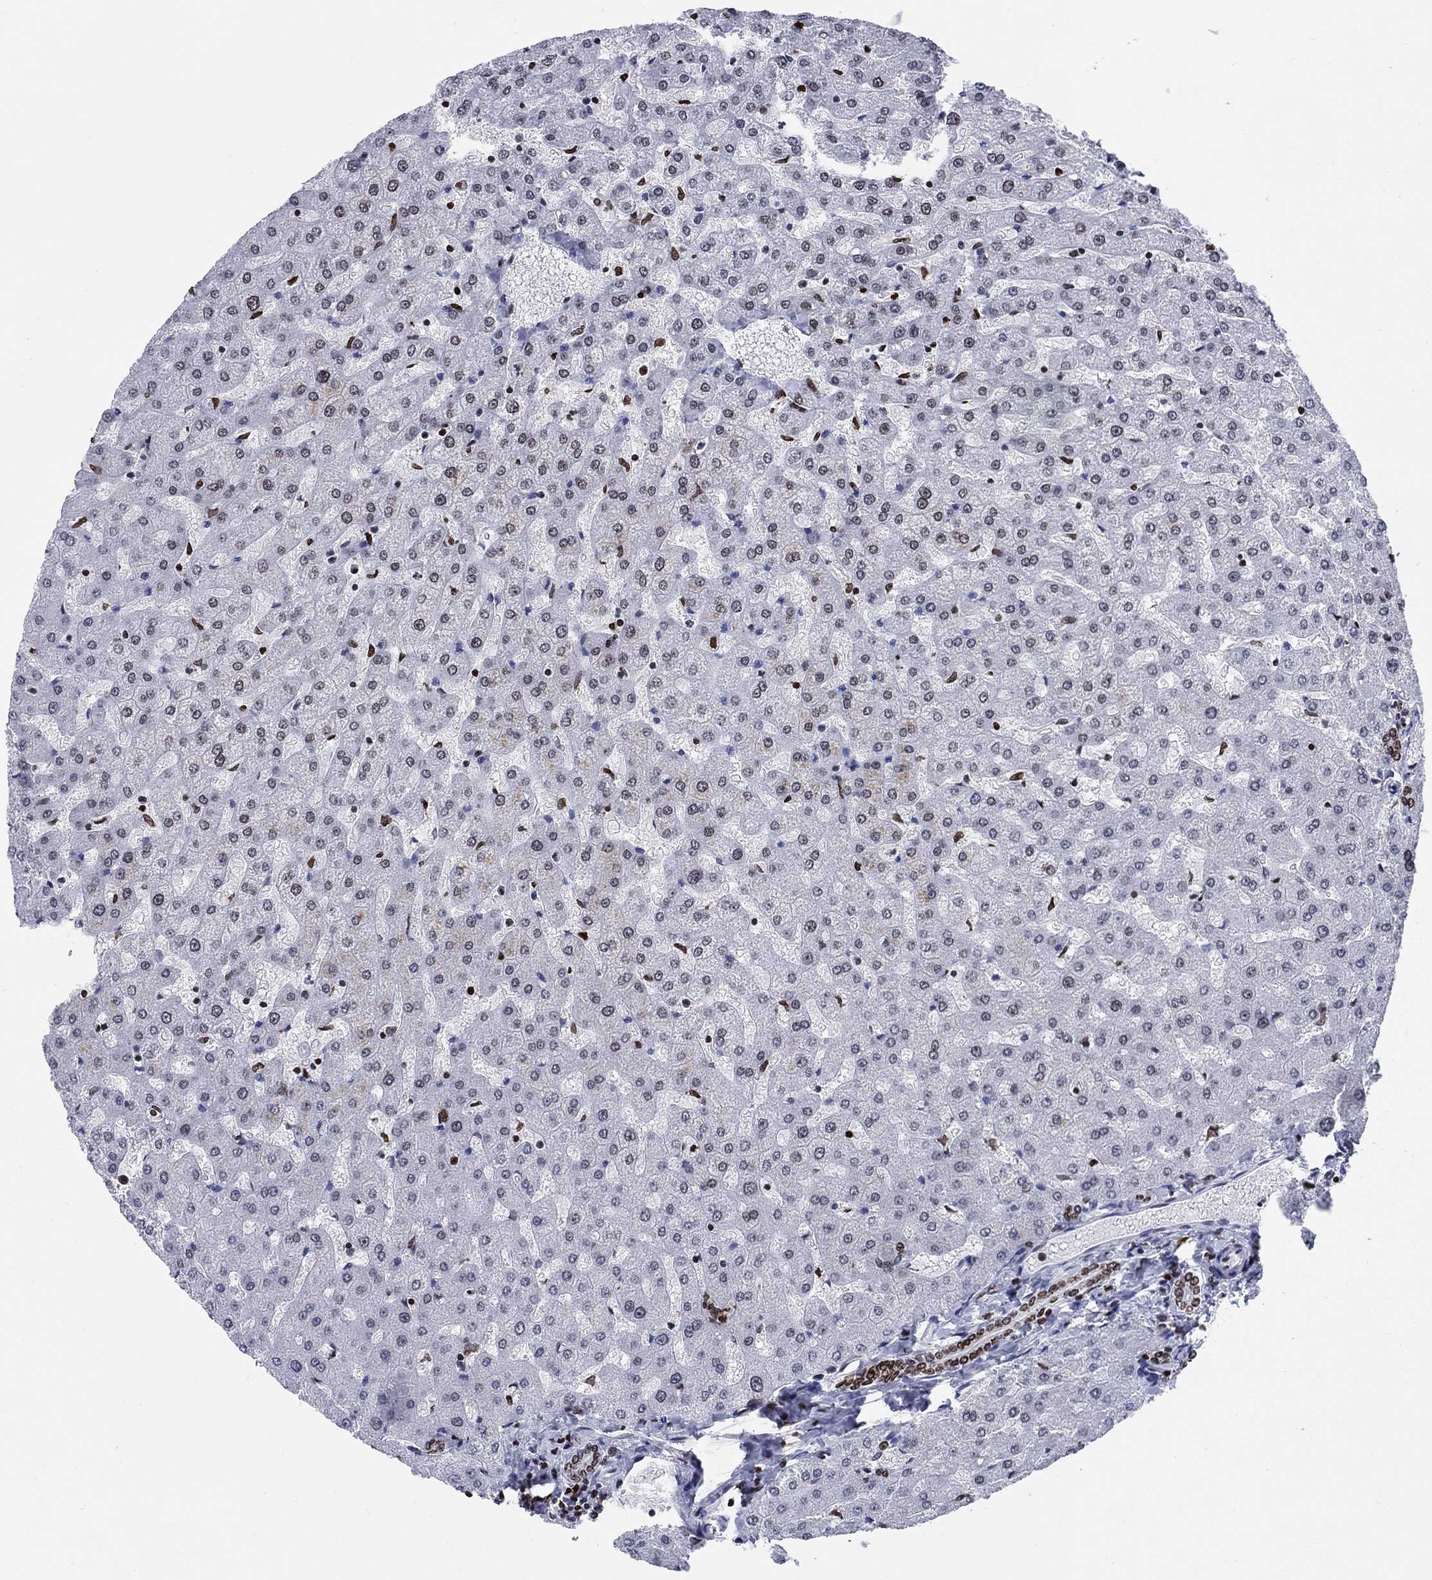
{"staining": {"intensity": "moderate", "quantity": "25%-75%", "location": "nuclear"}, "tissue": "liver", "cell_type": "Cholangiocytes", "image_type": "normal", "snomed": [{"axis": "morphology", "description": "Normal tissue, NOS"}, {"axis": "topography", "description": "Liver"}], "caption": "Moderate nuclear staining for a protein is appreciated in approximately 25%-75% of cholangiocytes of benign liver using immunohistochemistry.", "gene": "HMGA1", "patient": {"sex": "female", "age": 50}}